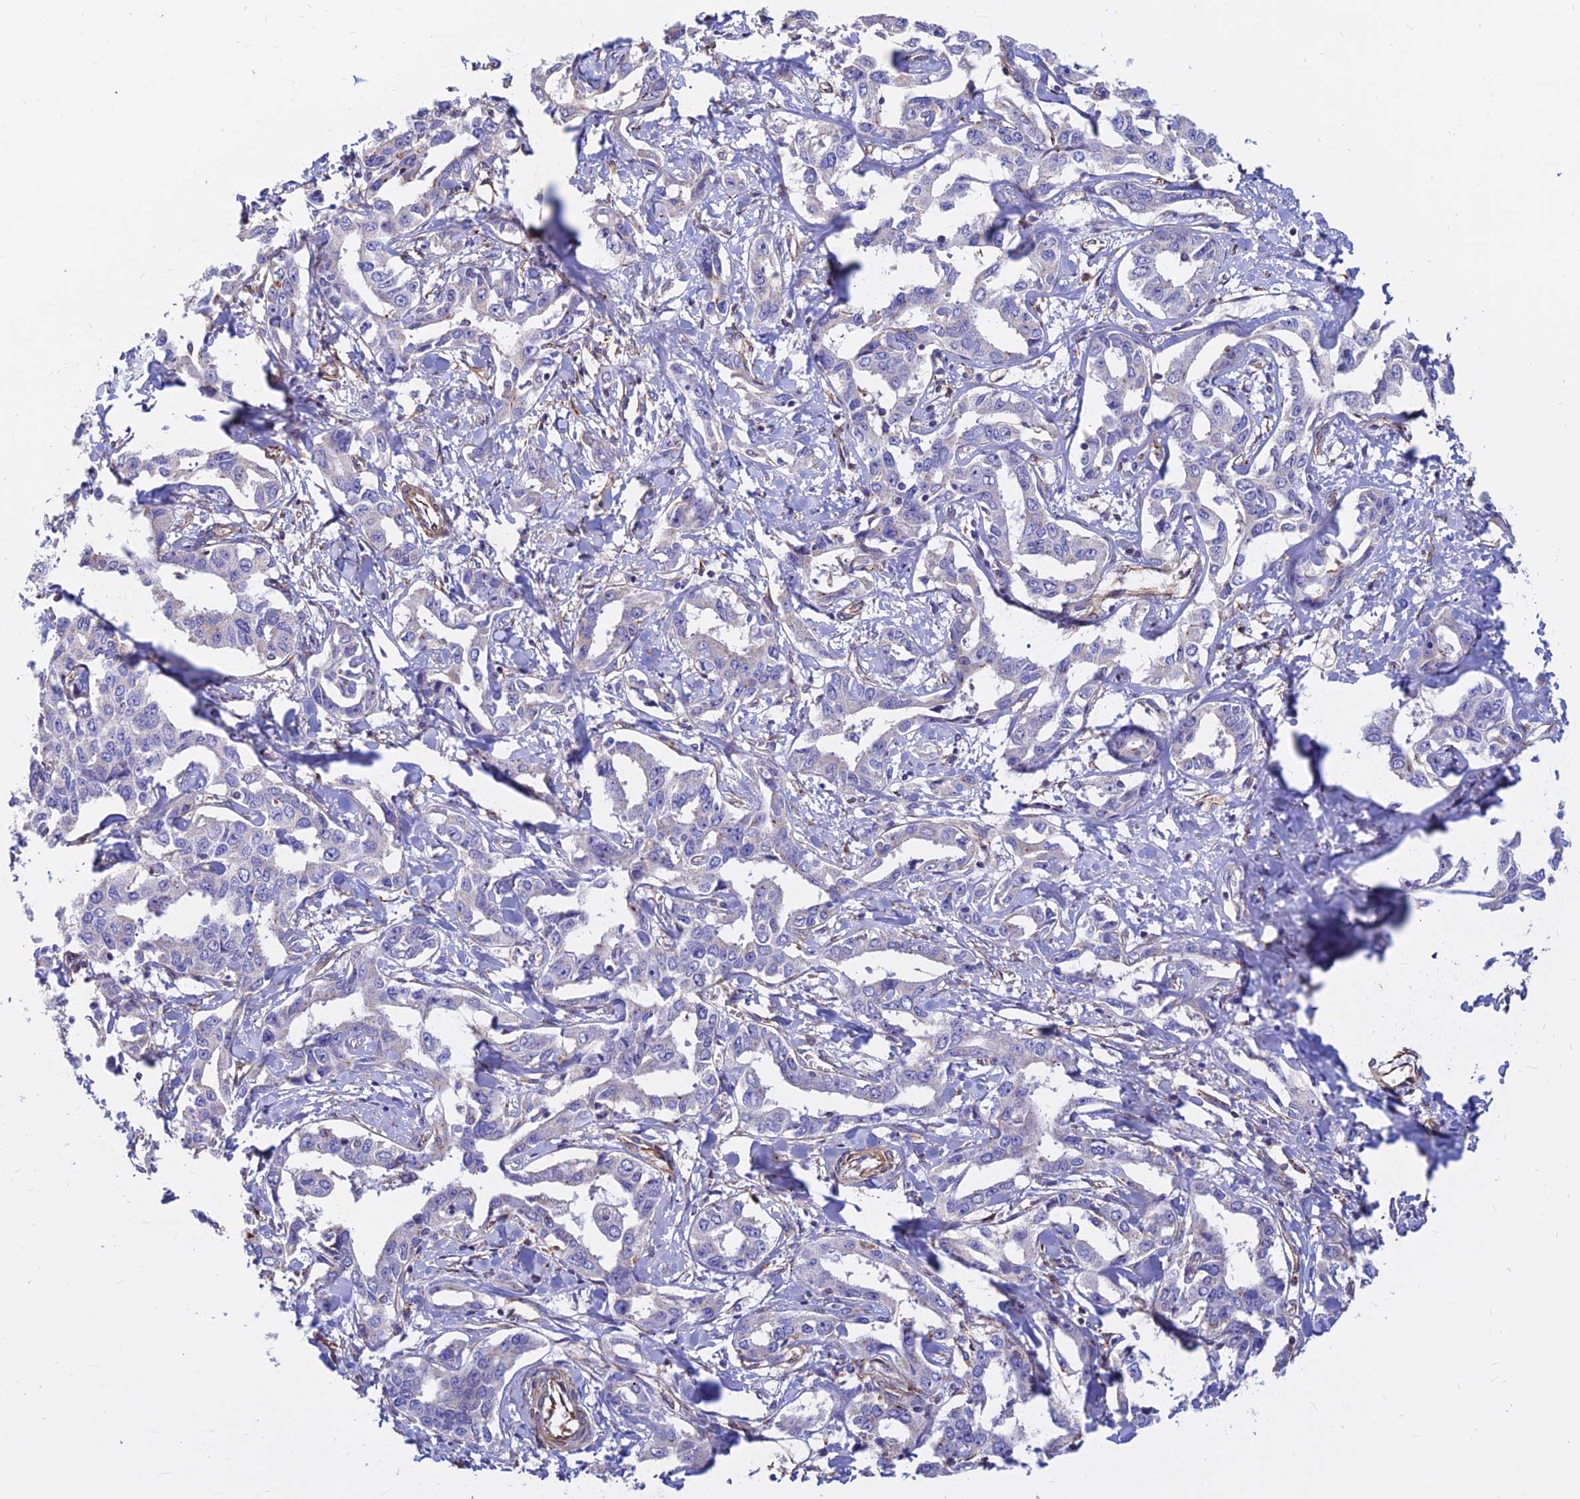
{"staining": {"intensity": "negative", "quantity": "none", "location": "none"}, "tissue": "liver cancer", "cell_type": "Tumor cells", "image_type": "cancer", "snomed": [{"axis": "morphology", "description": "Cholangiocarcinoma"}, {"axis": "topography", "description": "Liver"}], "caption": "High power microscopy histopathology image of an IHC photomicrograph of liver cholangiocarcinoma, revealing no significant expression in tumor cells. (DAB (3,3'-diaminobenzidine) immunohistochemistry visualized using brightfield microscopy, high magnification).", "gene": "CDK18", "patient": {"sex": "male", "age": 59}}